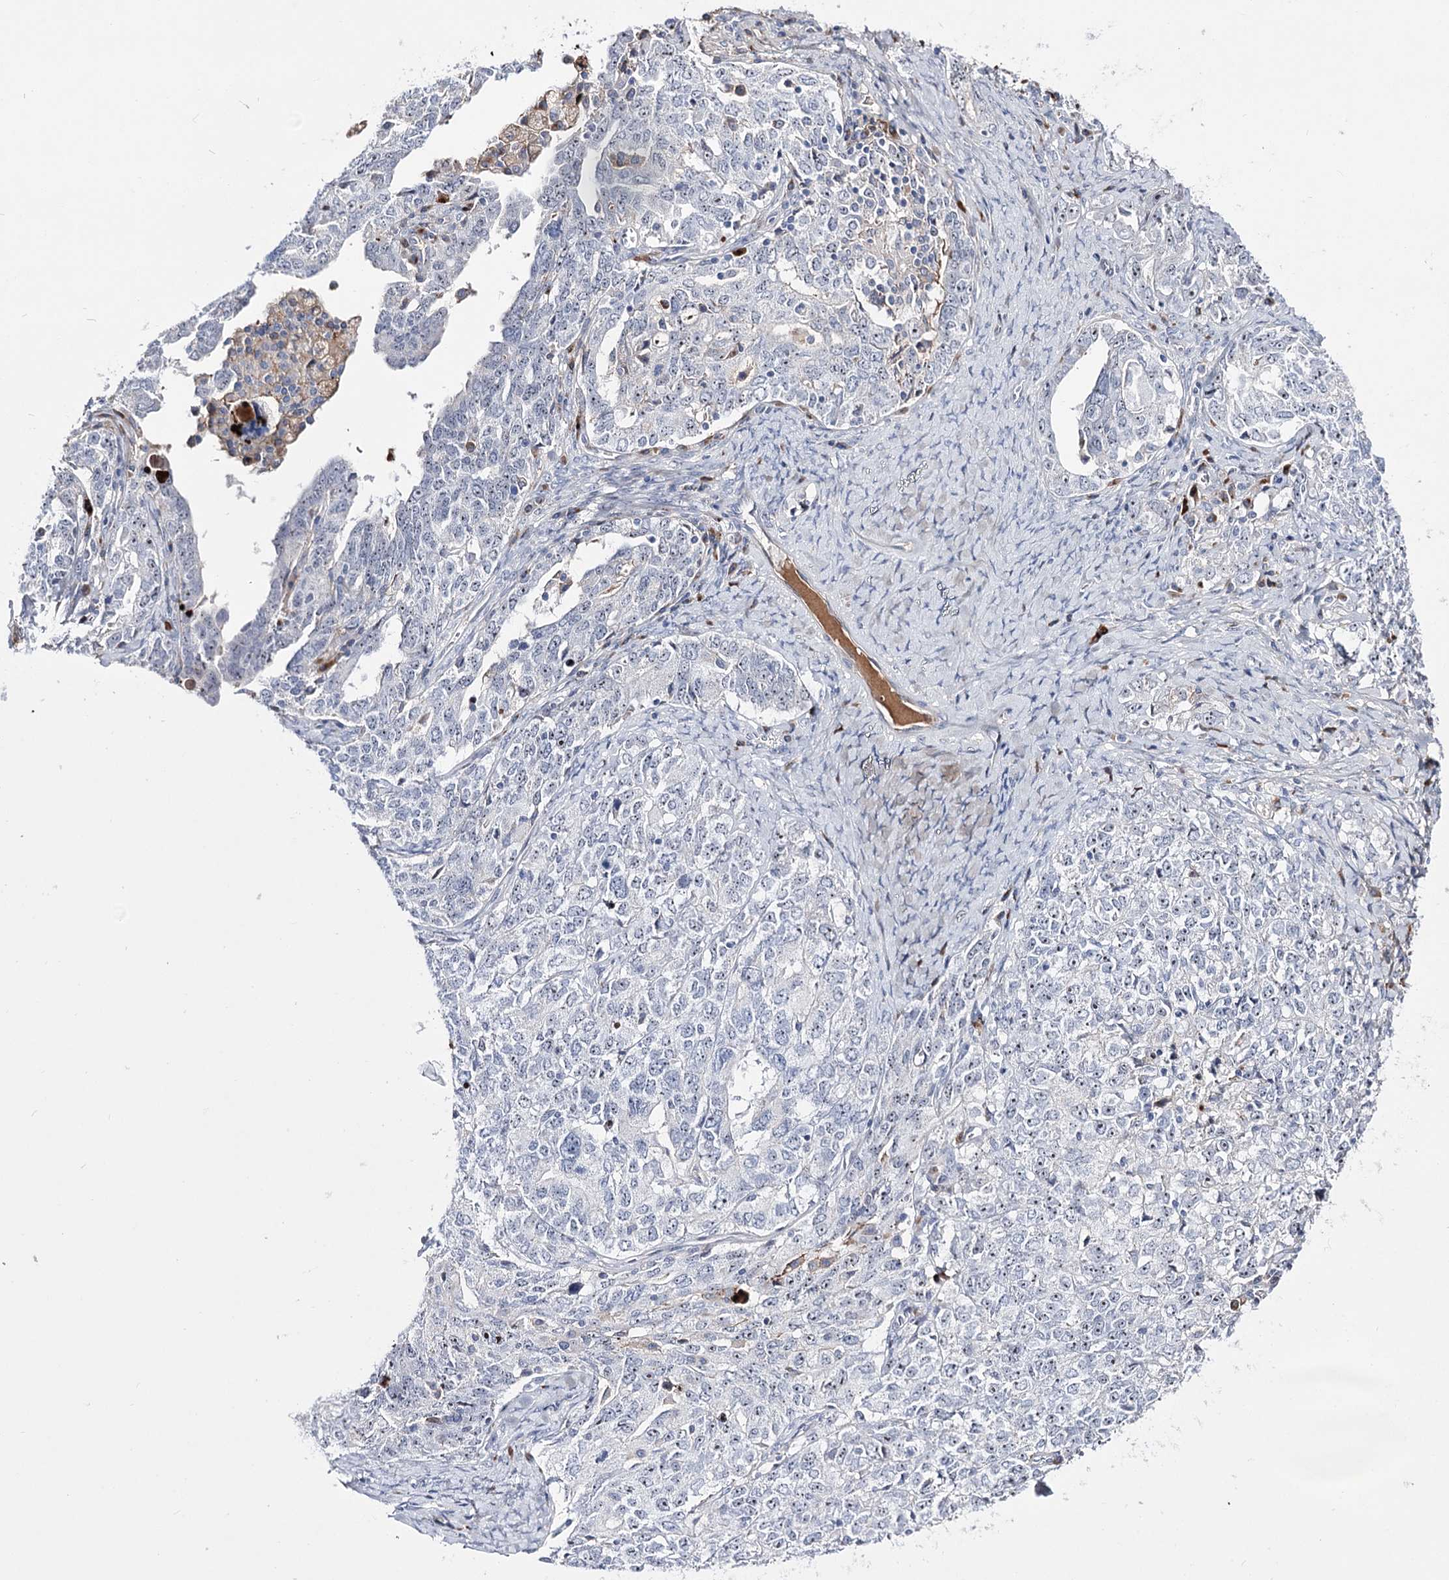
{"staining": {"intensity": "negative", "quantity": "none", "location": "none"}, "tissue": "ovarian cancer", "cell_type": "Tumor cells", "image_type": "cancer", "snomed": [{"axis": "morphology", "description": "Carcinoma, endometroid"}, {"axis": "topography", "description": "Ovary"}], "caption": "Tumor cells show no significant positivity in ovarian endometroid carcinoma. (DAB immunohistochemistry, high magnification).", "gene": "PCGF5", "patient": {"sex": "female", "age": 62}}